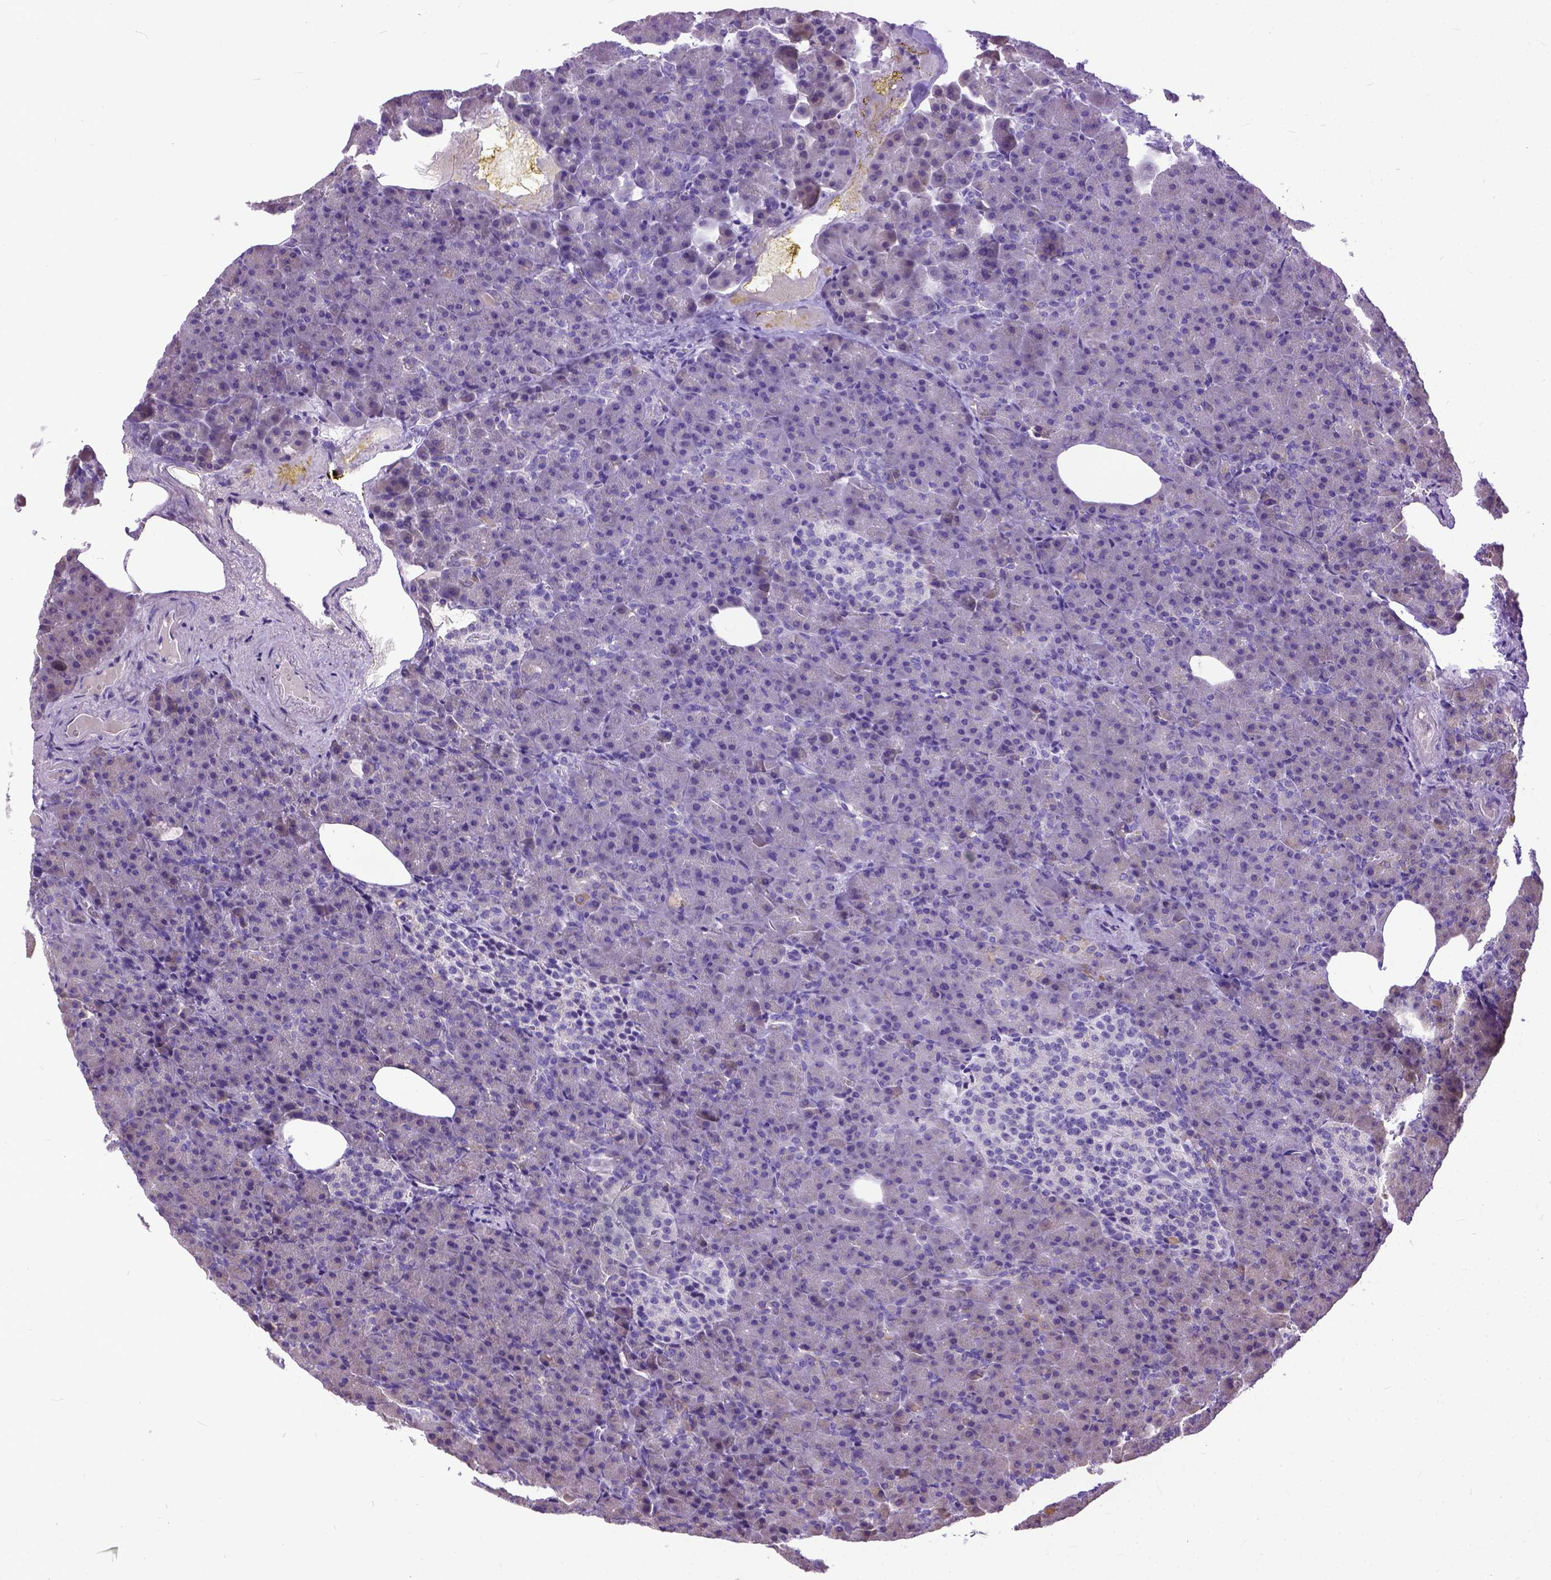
{"staining": {"intensity": "negative", "quantity": "none", "location": "none"}, "tissue": "pancreas", "cell_type": "Exocrine glandular cells", "image_type": "normal", "snomed": [{"axis": "morphology", "description": "Normal tissue, NOS"}, {"axis": "topography", "description": "Pancreas"}], "caption": "Pancreas was stained to show a protein in brown. There is no significant positivity in exocrine glandular cells.", "gene": "PLK5", "patient": {"sex": "female", "age": 74}}